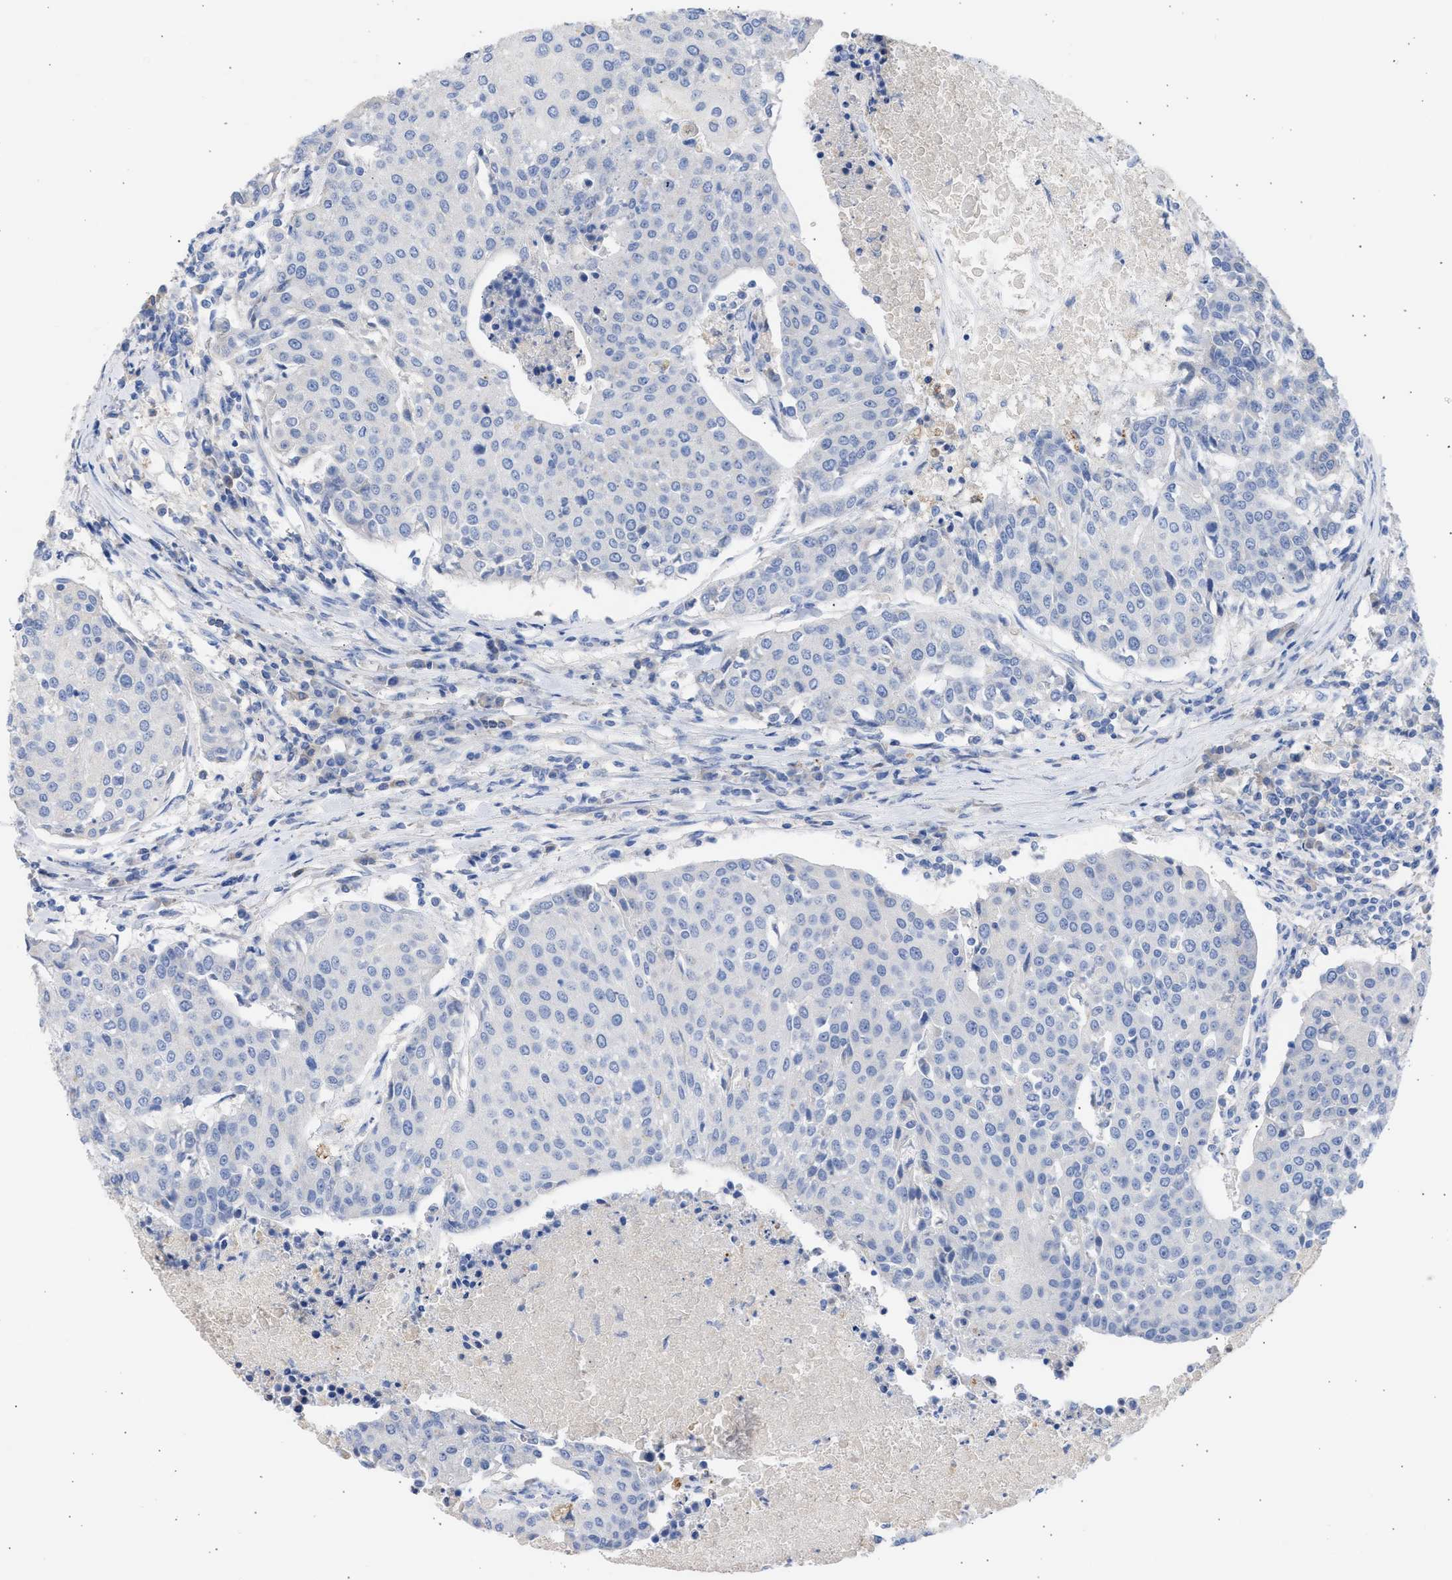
{"staining": {"intensity": "negative", "quantity": "none", "location": "none"}, "tissue": "urothelial cancer", "cell_type": "Tumor cells", "image_type": "cancer", "snomed": [{"axis": "morphology", "description": "Urothelial carcinoma, High grade"}, {"axis": "topography", "description": "Urinary bladder"}], "caption": "Immunohistochemistry histopathology image of human urothelial cancer stained for a protein (brown), which displays no staining in tumor cells.", "gene": "RSPH1", "patient": {"sex": "female", "age": 85}}